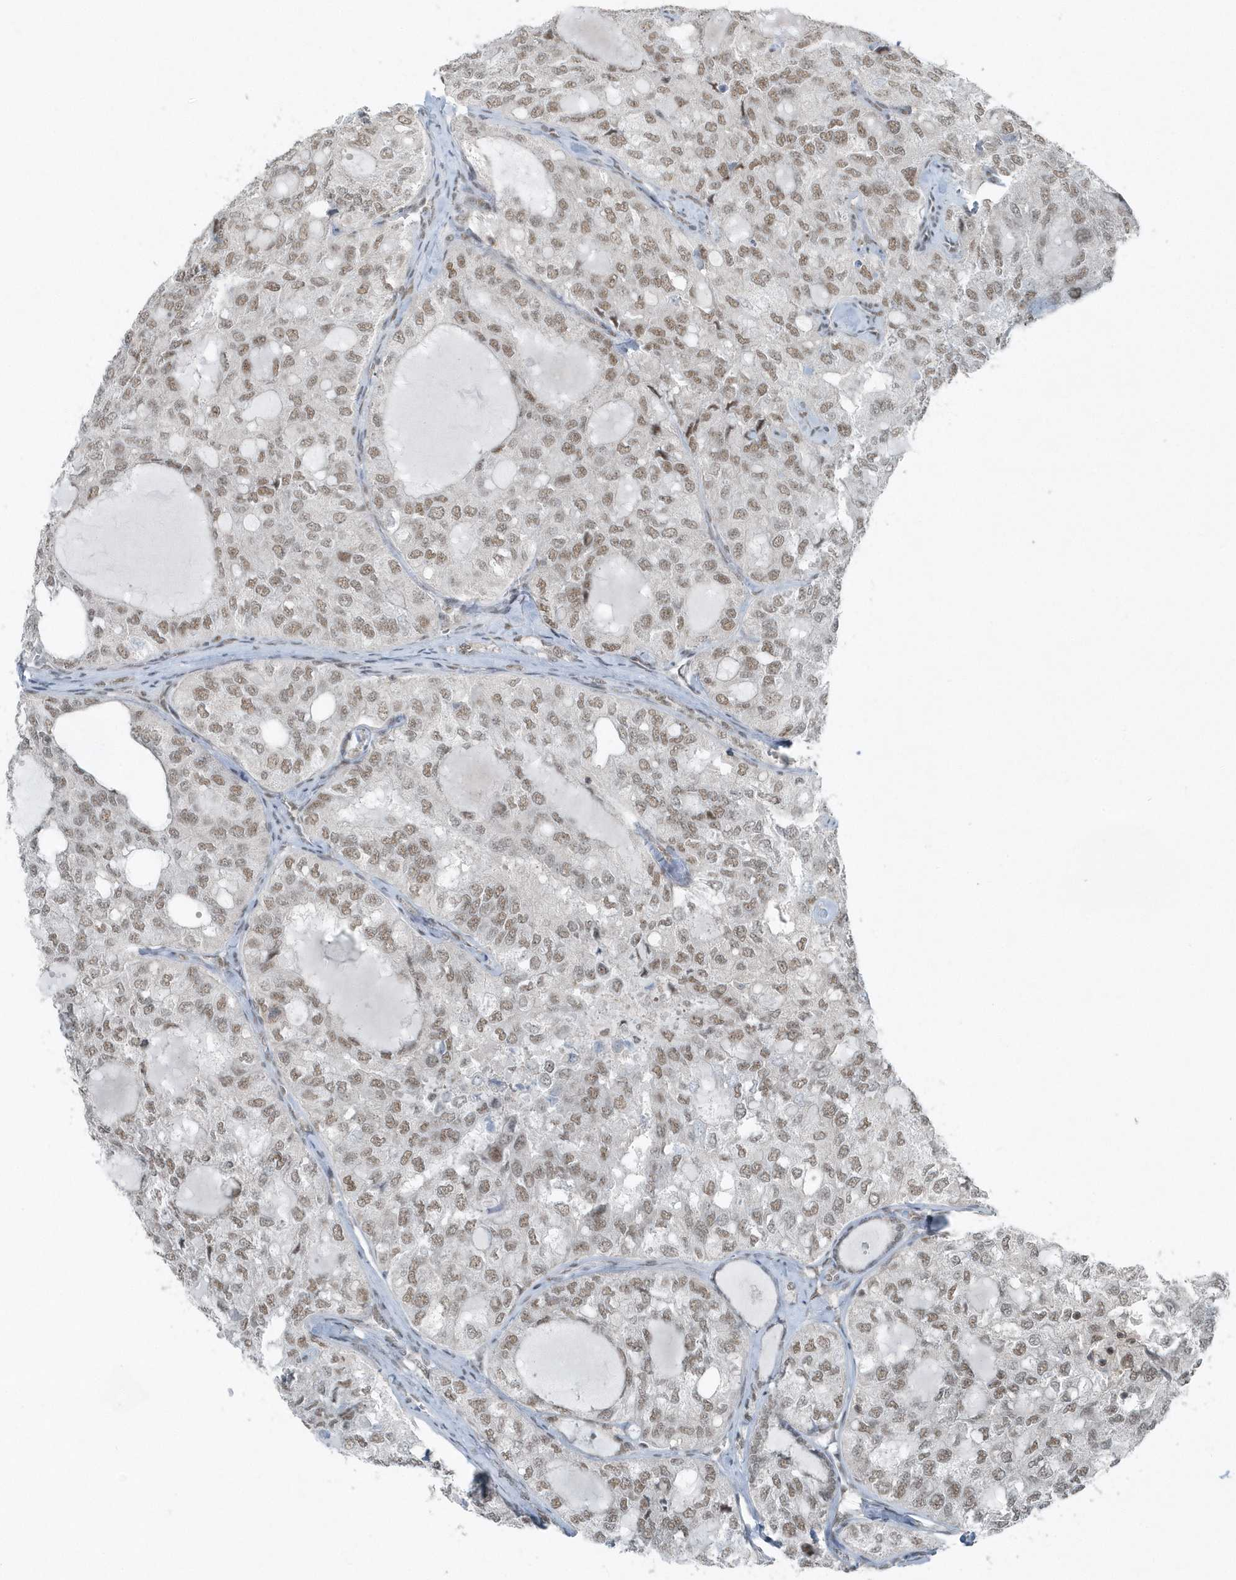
{"staining": {"intensity": "moderate", "quantity": "25%-75%", "location": "nuclear"}, "tissue": "thyroid cancer", "cell_type": "Tumor cells", "image_type": "cancer", "snomed": [{"axis": "morphology", "description": "Follicular adenoma carcinoma, NOS"}, {"axis": "topography", "description": "Thyroid gland"}], "caption": "Moderate nuclear staining is appreciated in approximately 25%-75% of tumor cells in thyroid cancer (follicular adenoma carcinoma). (Stains: DAB (3,3'-diaminobenzidine) in brown, nuclei in blue, Microscopy: brightfield microscopy at high magnification).", "gene": "YTHDC1", "patient": {"sex": "male", "age": 75}}